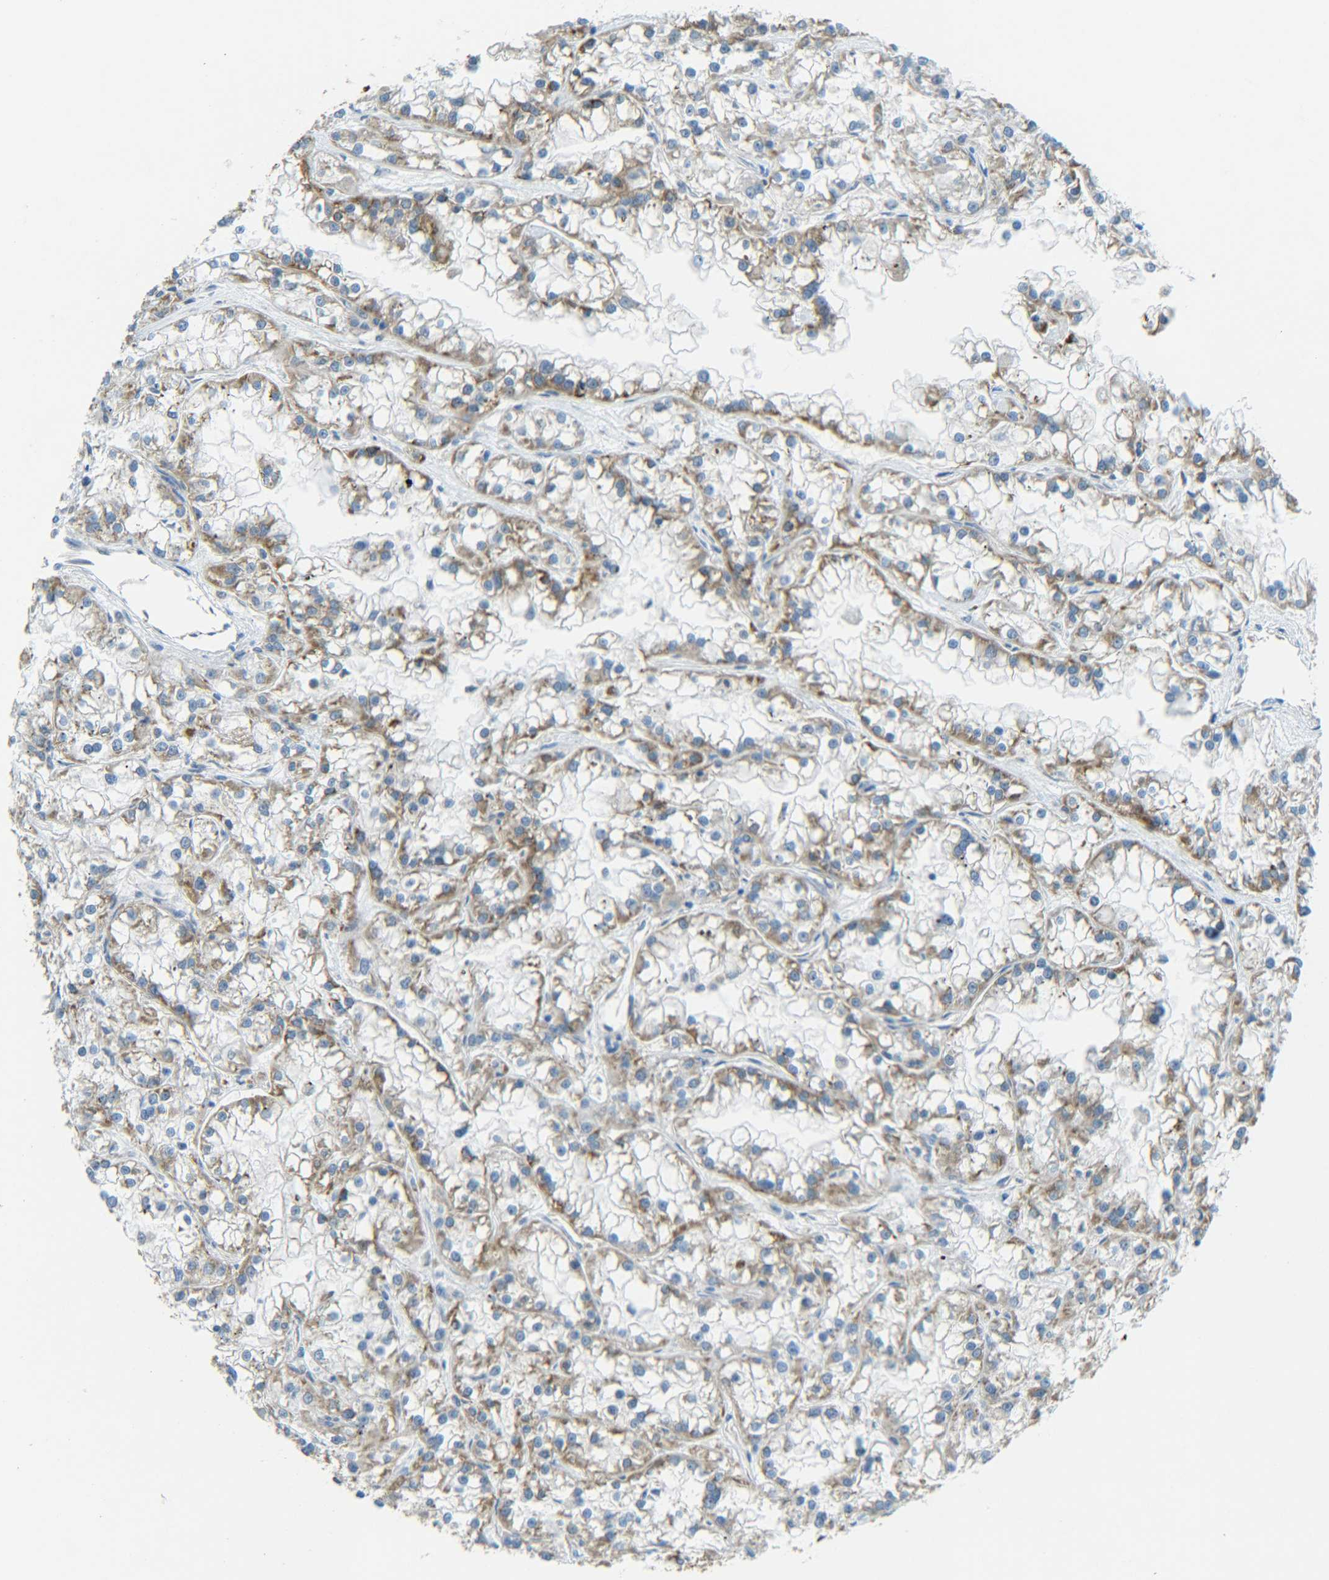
{"staining": {"intensity": "moderate", "quantity": "25%-75%", "location": "cytoplasmic/membranous"}, "tissue": "renal cancer", "cell_type": "Tumor cells", "image_type": "cancer", "snomed": [{"axis": "morphology", "description": "Adenocarcinoma, NOS"}, {"axis": "topography", "description": "Kidney"}], "caption": "There is medium levels of moderate cytoplasmic/membranous positivity in tumor cells of renal cancer (adenocarcinoma), as demonstrated by immunohistochemical staining (brown color).", "gene": "CYB5R1", "patient": {"sex": "female", "age": 52}}